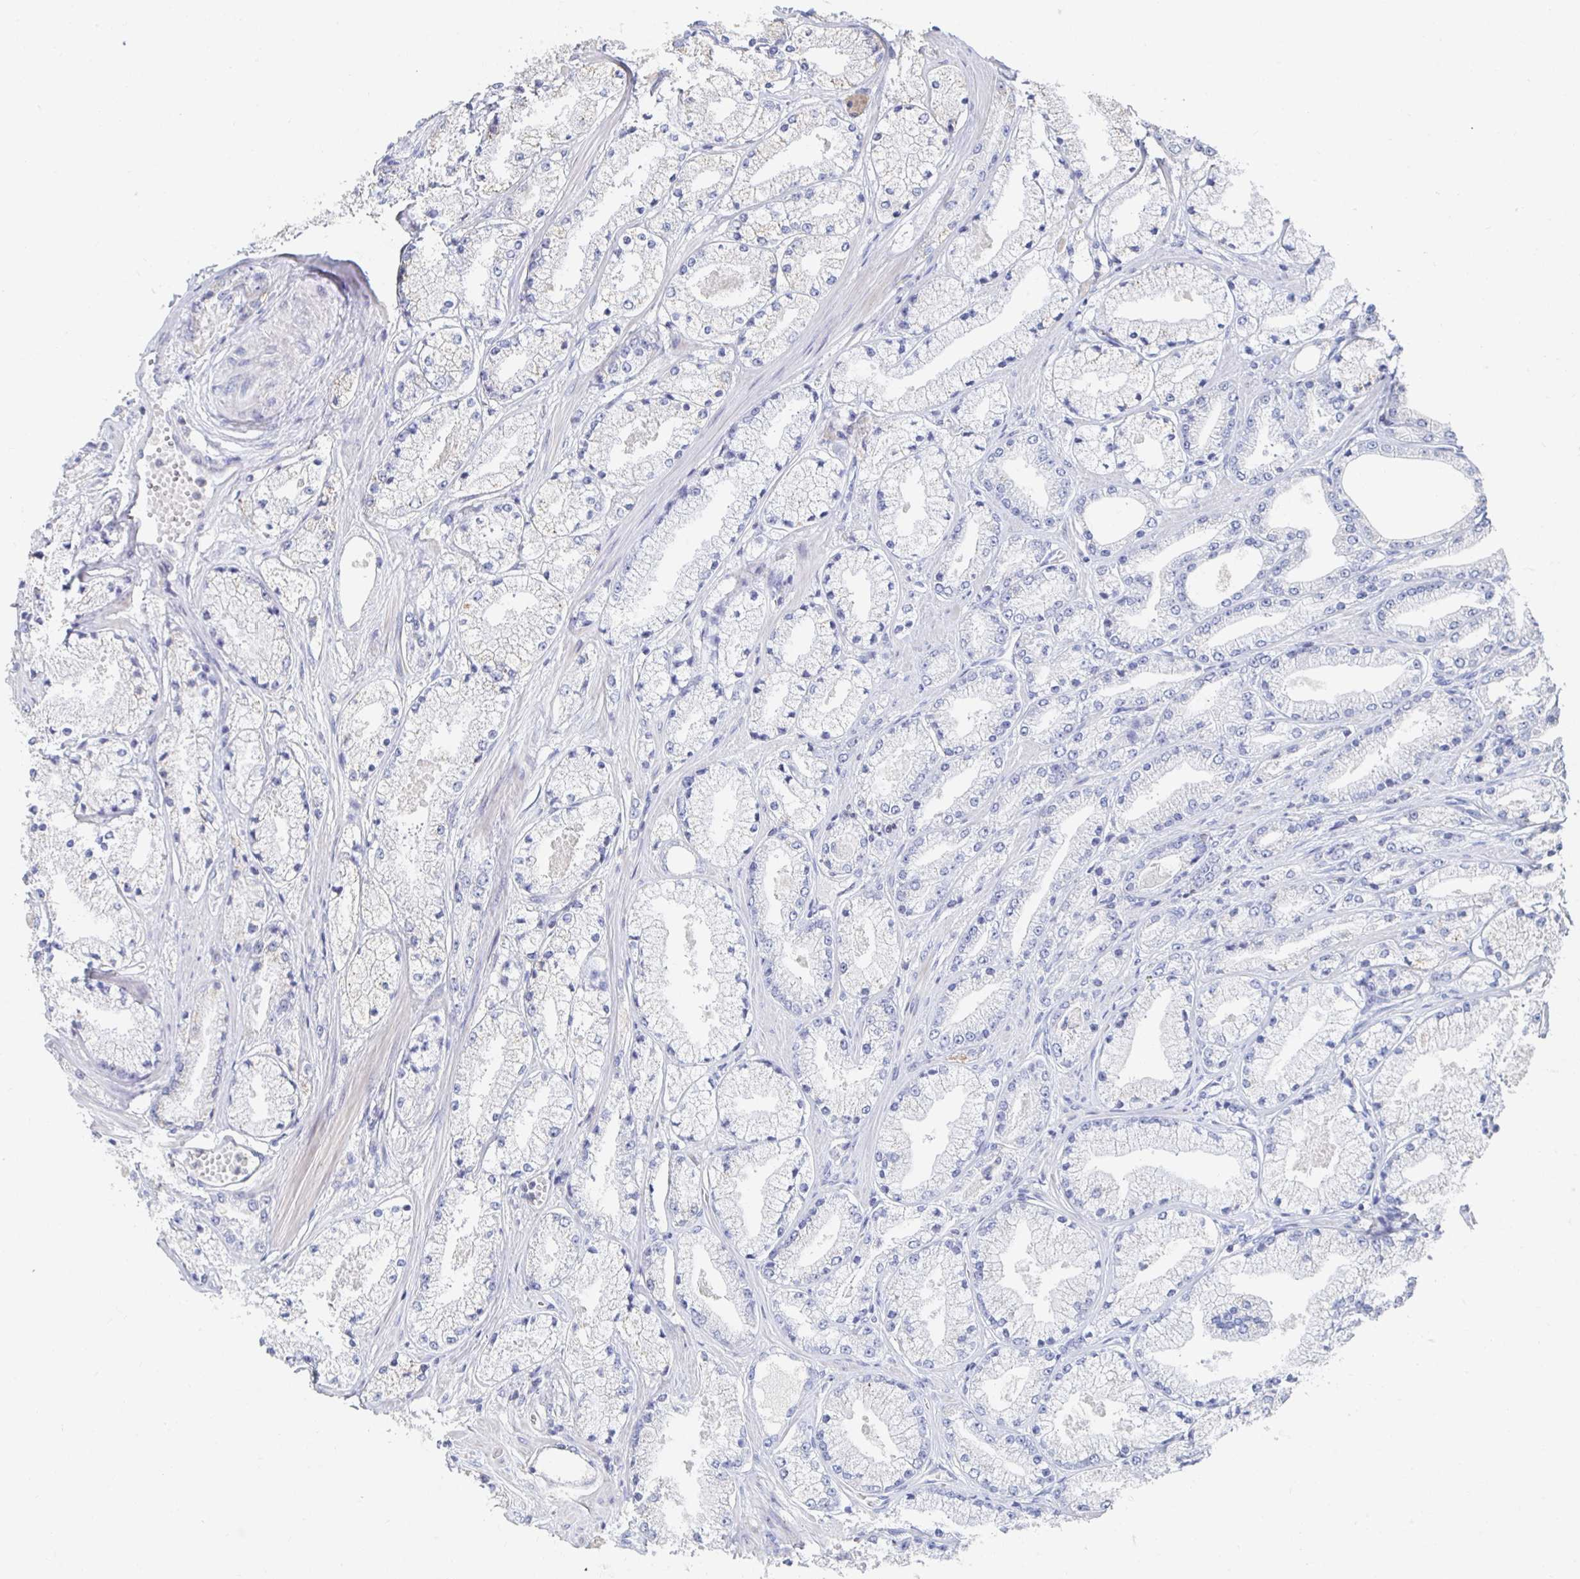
{"staining": {"intensity": "negative", "quantity": "none", "location": "none"}, "tissue": "prostate cancer", "cell_type": "Tumor cells", "image_type": "cancer", "snomed": [{"axis": "morphology", "description": "Adenocarcinoma, High grade"}, {"axis": "topography", "description": "Prostate"}], "caption": "An immunohistochemistry photomicrograph of prostate cancer (high-grade adenocarcinoma) is shown. There is no staining in tumor cells of prostate cancer (high-grade adenocarcinoma).", "gene": "PIK3CD", "patient": {"sex": "male", "age": 63}}